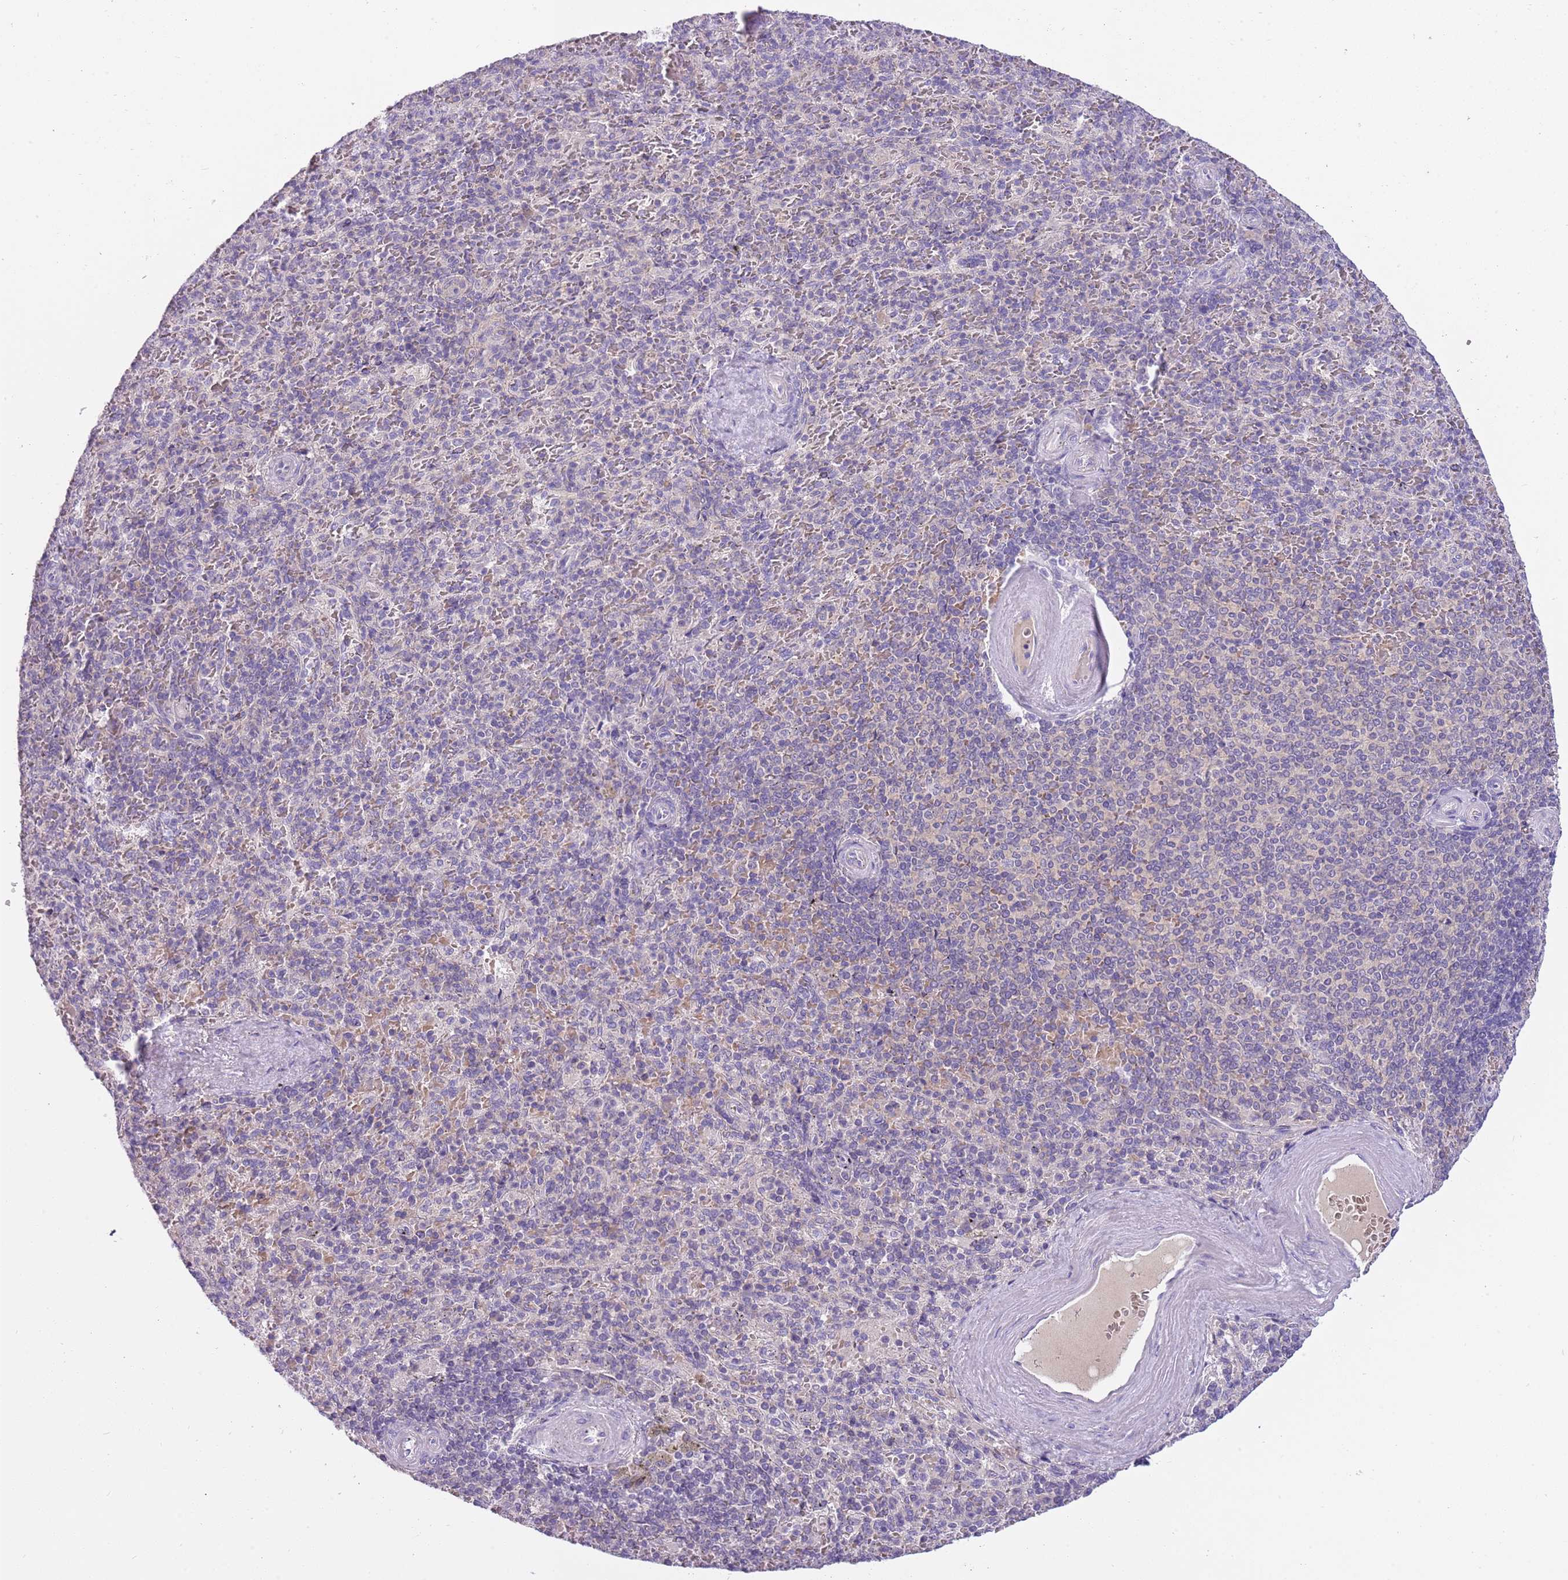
{"staining": {"intensity": "negative", "quantity": "none", "location": "none"}, "tissue": "spleen", "cell_type": "Cells in red pulp", "image_type": "normal", "snomed": [{"axis": "morphology", "description": "Normal tissue, NOS"}, {"axis": "topography", "description": "Spleen"}], "caption": "IHC photomicrograph of benign spleen: spleen stained with DAB shows no significant protein positivity in cells in red pulp.", "gene": "CFAP73", "patient": {"sex": "male", "age": 82}}